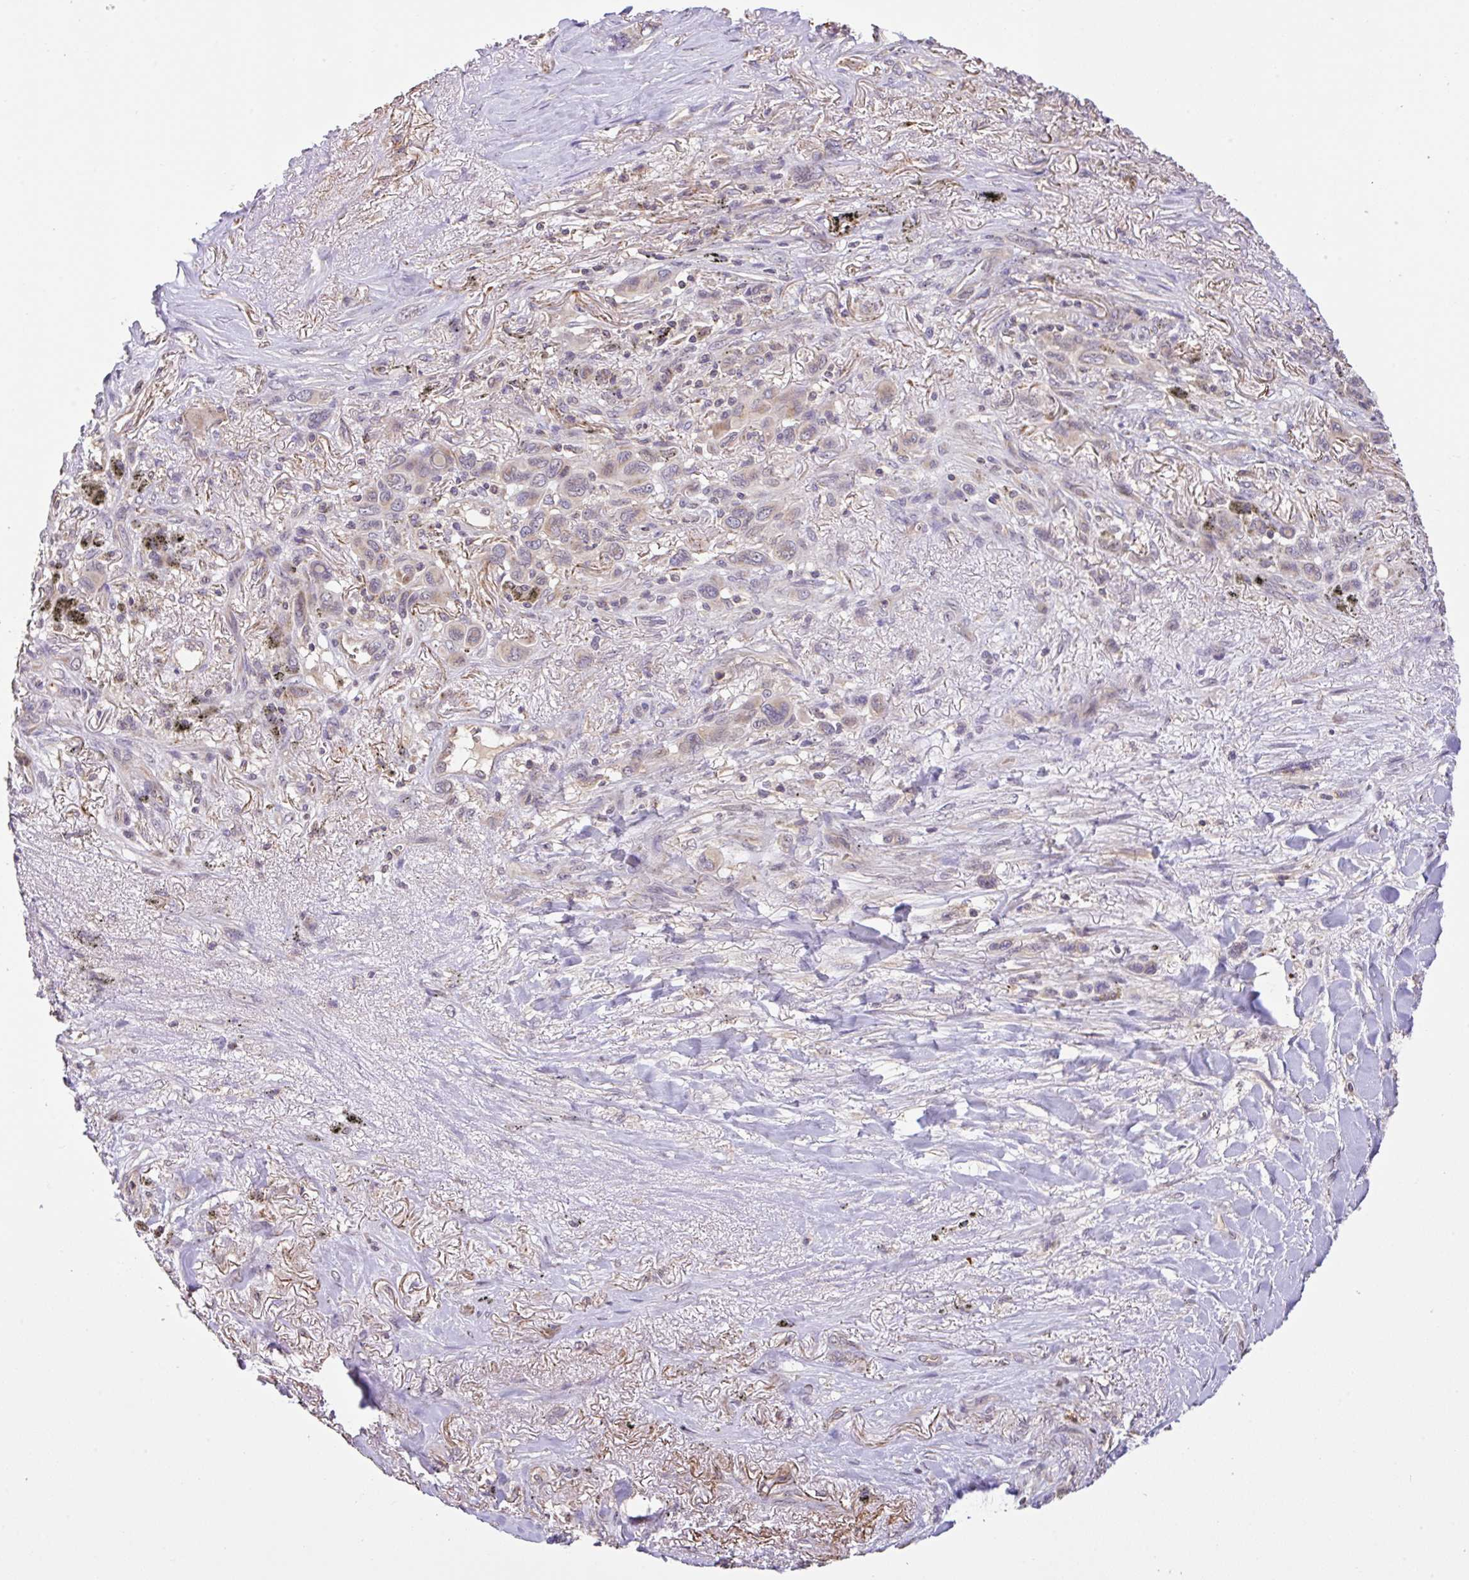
{"staining": {"intensity": "weak", "quantity": "<25%", "location": "nuclear"}, "tissue": "melanoma", "cell_type": "Tumor cells", "image_type": "cancer", "snomed": [{"axis": "morphology", "description": "Malignant melanoma, Metastatic site"}, {"axis": "topography", "description": "Lung"}], "caption": "High power microscopy micrograph of an immunohistochemistry micrograph of melanoma, revealing no significant staining in tumor cells.", "gene": "C1QTNF9B", "patient": {"sex": "male", "age": 48}}